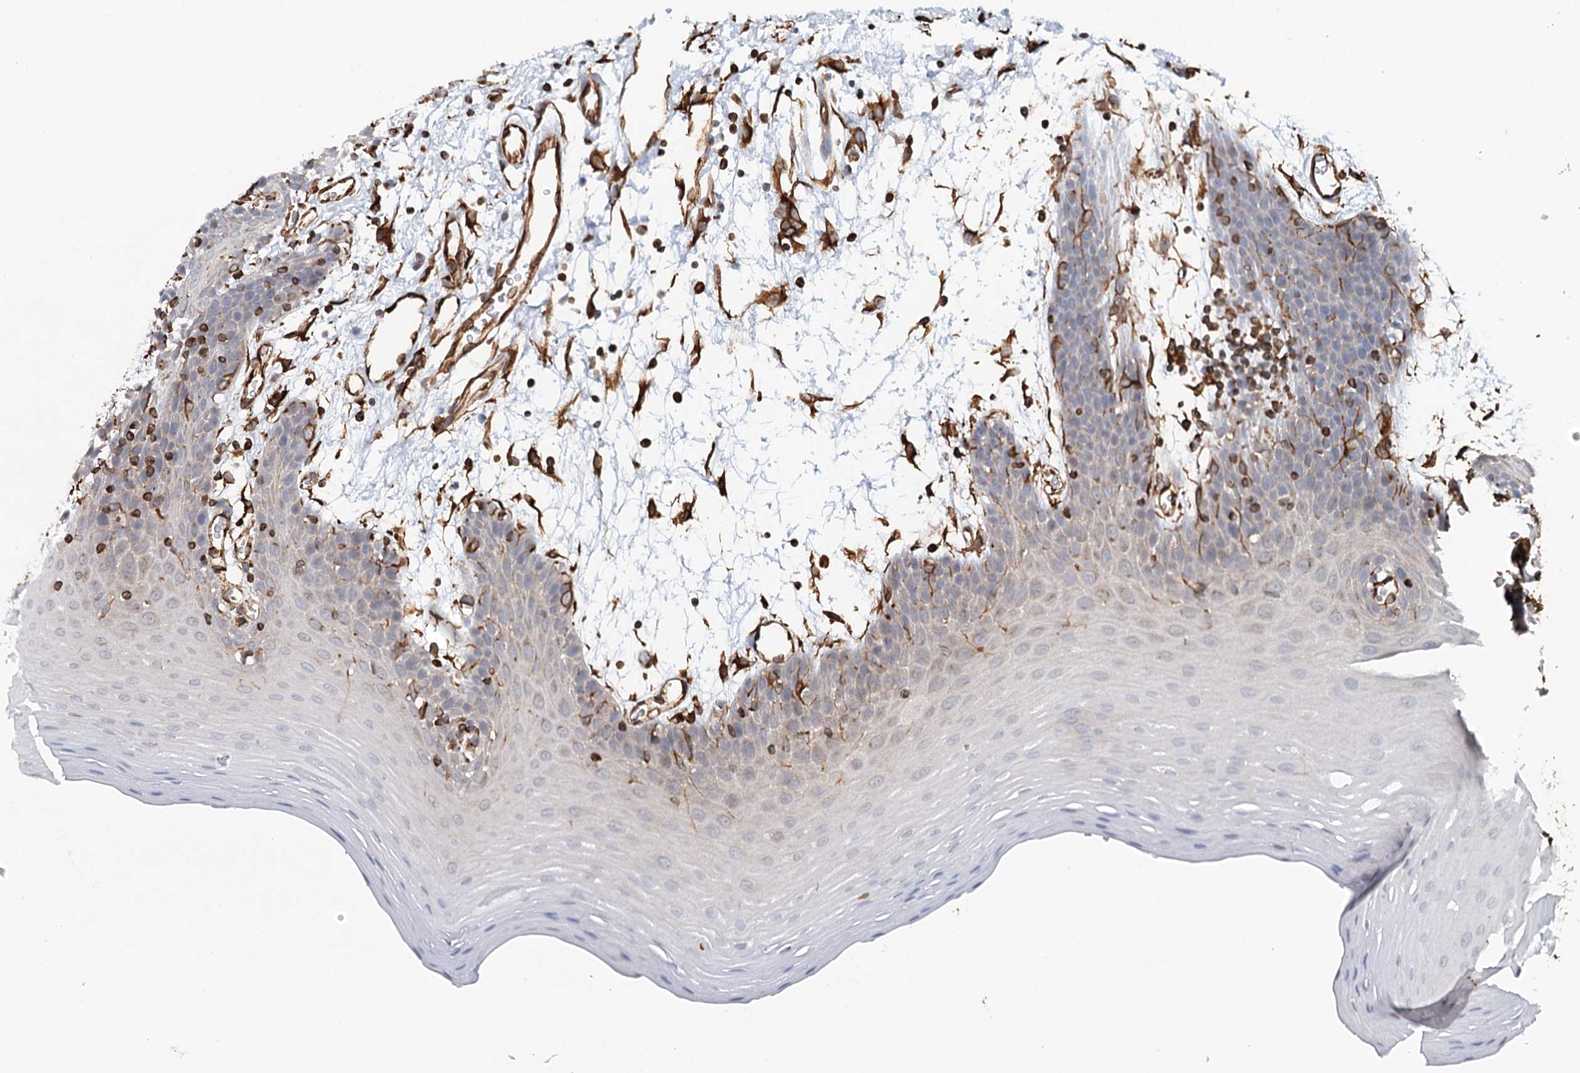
{"staining": {"intensity": "weak", "quantity": "<25%", "location": "nuclear"}, "tissue": "oral mucosa", "cell_type": "Squamous epithelial cells", "image_type": "normal", "snomed": [{"axis": "morphology", "description": "Normal tissue, NOS"}, {"axis": "topography", "description": "Skeletal muscle"}, {"axis": "topography", "description": "Oral tissue"}, {"axis": "topography", "description": "Salivary gland"}, {"axis": "topography", "description": "Peripheral nerve tissue"}], "caption": "An IHC micrograph of benign oral mucosa is shown. There is no staining in squamous epithelial cells of oral mucosa. (DAB (3,3'-diaminobenzidine) IHC with hematoxylin counter stain).", "gene": "SYNPO", "patient": {"sex": "male", "age": 54}}